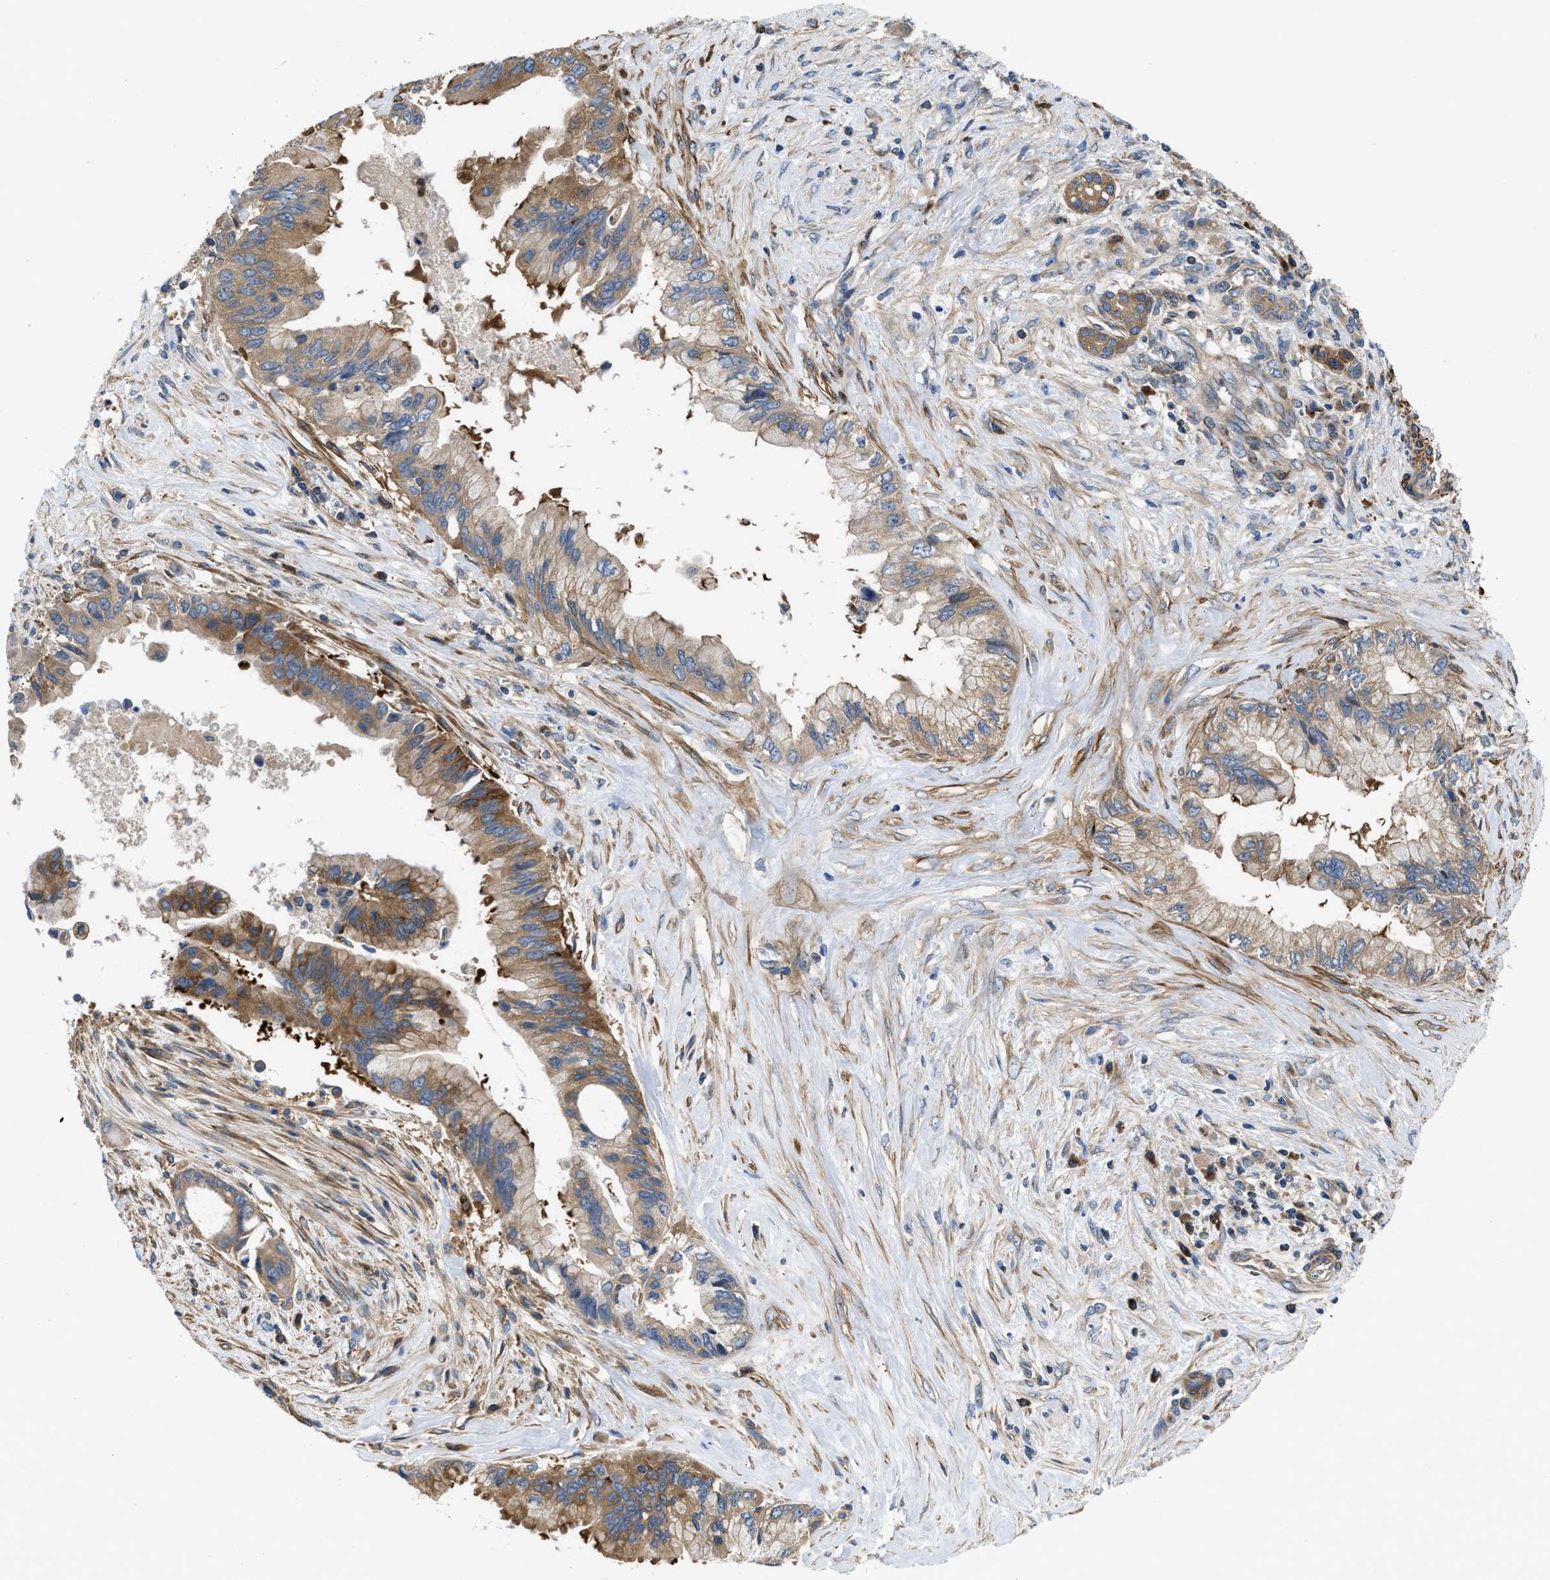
{"staining": {"intensity": "moderate", "quantity": ">75%", "location": "cytoplasmic/membranous"}, "tissue": "pancreatic cancer", "cell_type": "Tumor cells", "image_type": "cancer", "snomed": [{"axis": "morphology", "description": "Adenocarcinoma, NOS"}, {"axis": "topography", "description": "Pancreas"}], "caption": "Protein staining exhibits moderate cytoplasmic/membranous positivity in about >75% of tumor cells in adenocarcinoma (pancreatic). The staining was performed using DAB, with brown indicating positive protein expression. Nuclei are stained blue with hematoxylin.", "gene": "CHKB", "patient": {"sex": "female", "age": 73}}